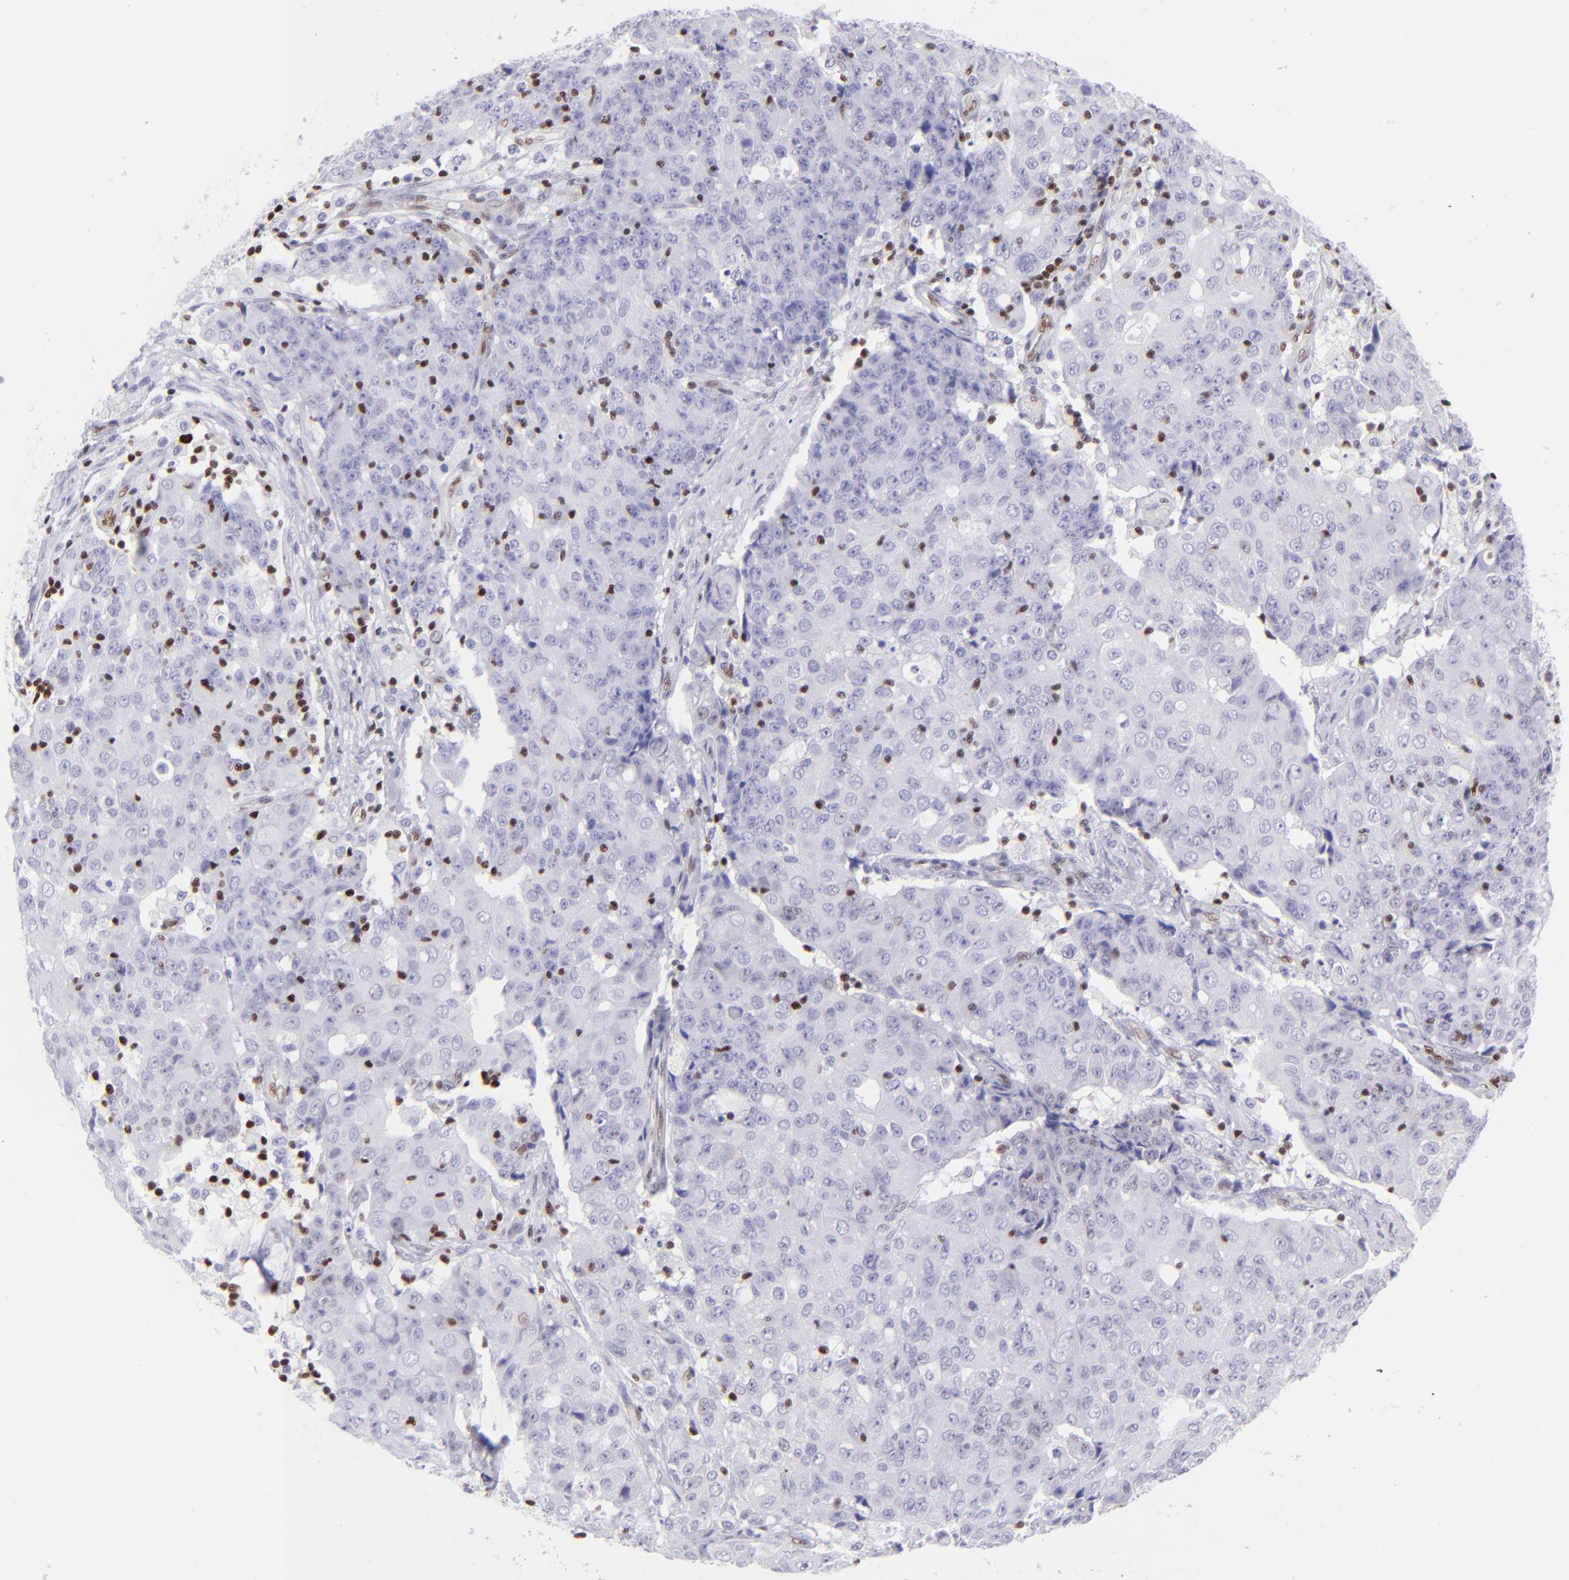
{"staining": {"intensity": "negative", "quantity": "none", "location": "none"}, "tissue": "ovarian cancer", "cell_type": "Tumor cells", "image_type": "cancer", "snomed": [{"axis": "morphology", "description": "Carcinoma, endometroid"}, {"axis": "topography", "description": "Ovary"}], "caption": "This is an immunohistochemistry (IHC) photomicrograph of human ovarian cancer (endometroid carcinoma). There is no positivity in tumor cells.", "gene": "ETS1", "patient": {"sex": "female", "age": 42}}